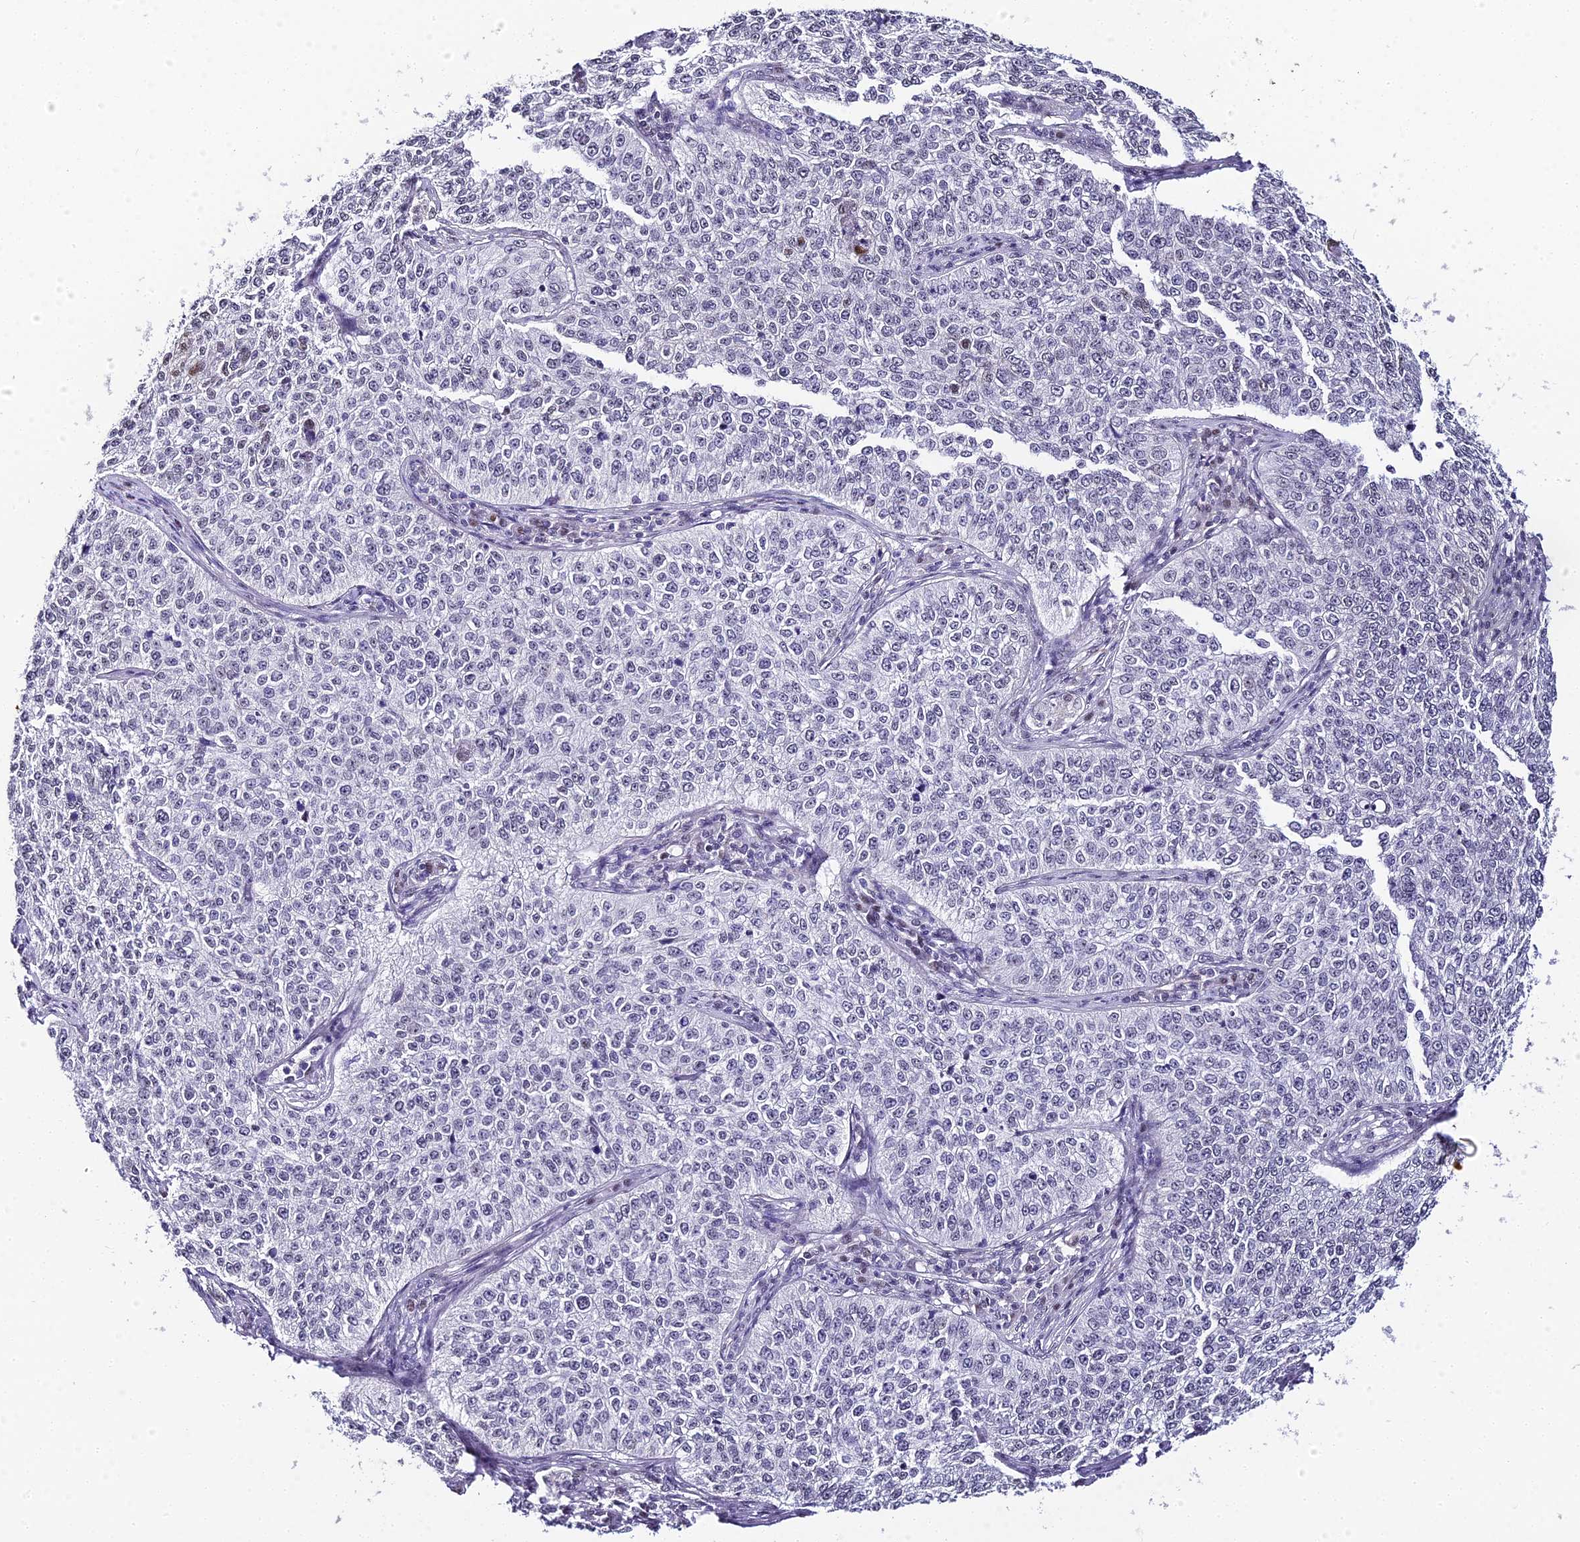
{"staining": {"intensity": "negative", "quantity": "none", "location": "none"}, "tissue": "cervical cancer", "cell_type": "Tumor cells", "image_type": "cancer", "snomed": [{"axis": "morphology", "description": "Squamous cell carcinoma, NOS"}, {"axis": "topography", "description": "Cervix"}], "caption": "DAB immunohistochemical staining of cervical cancer shows no significant staining in tumor cells.", "gene": "ABHD14A-ACY1", "patient": {"sex": "female", "age": 35}}